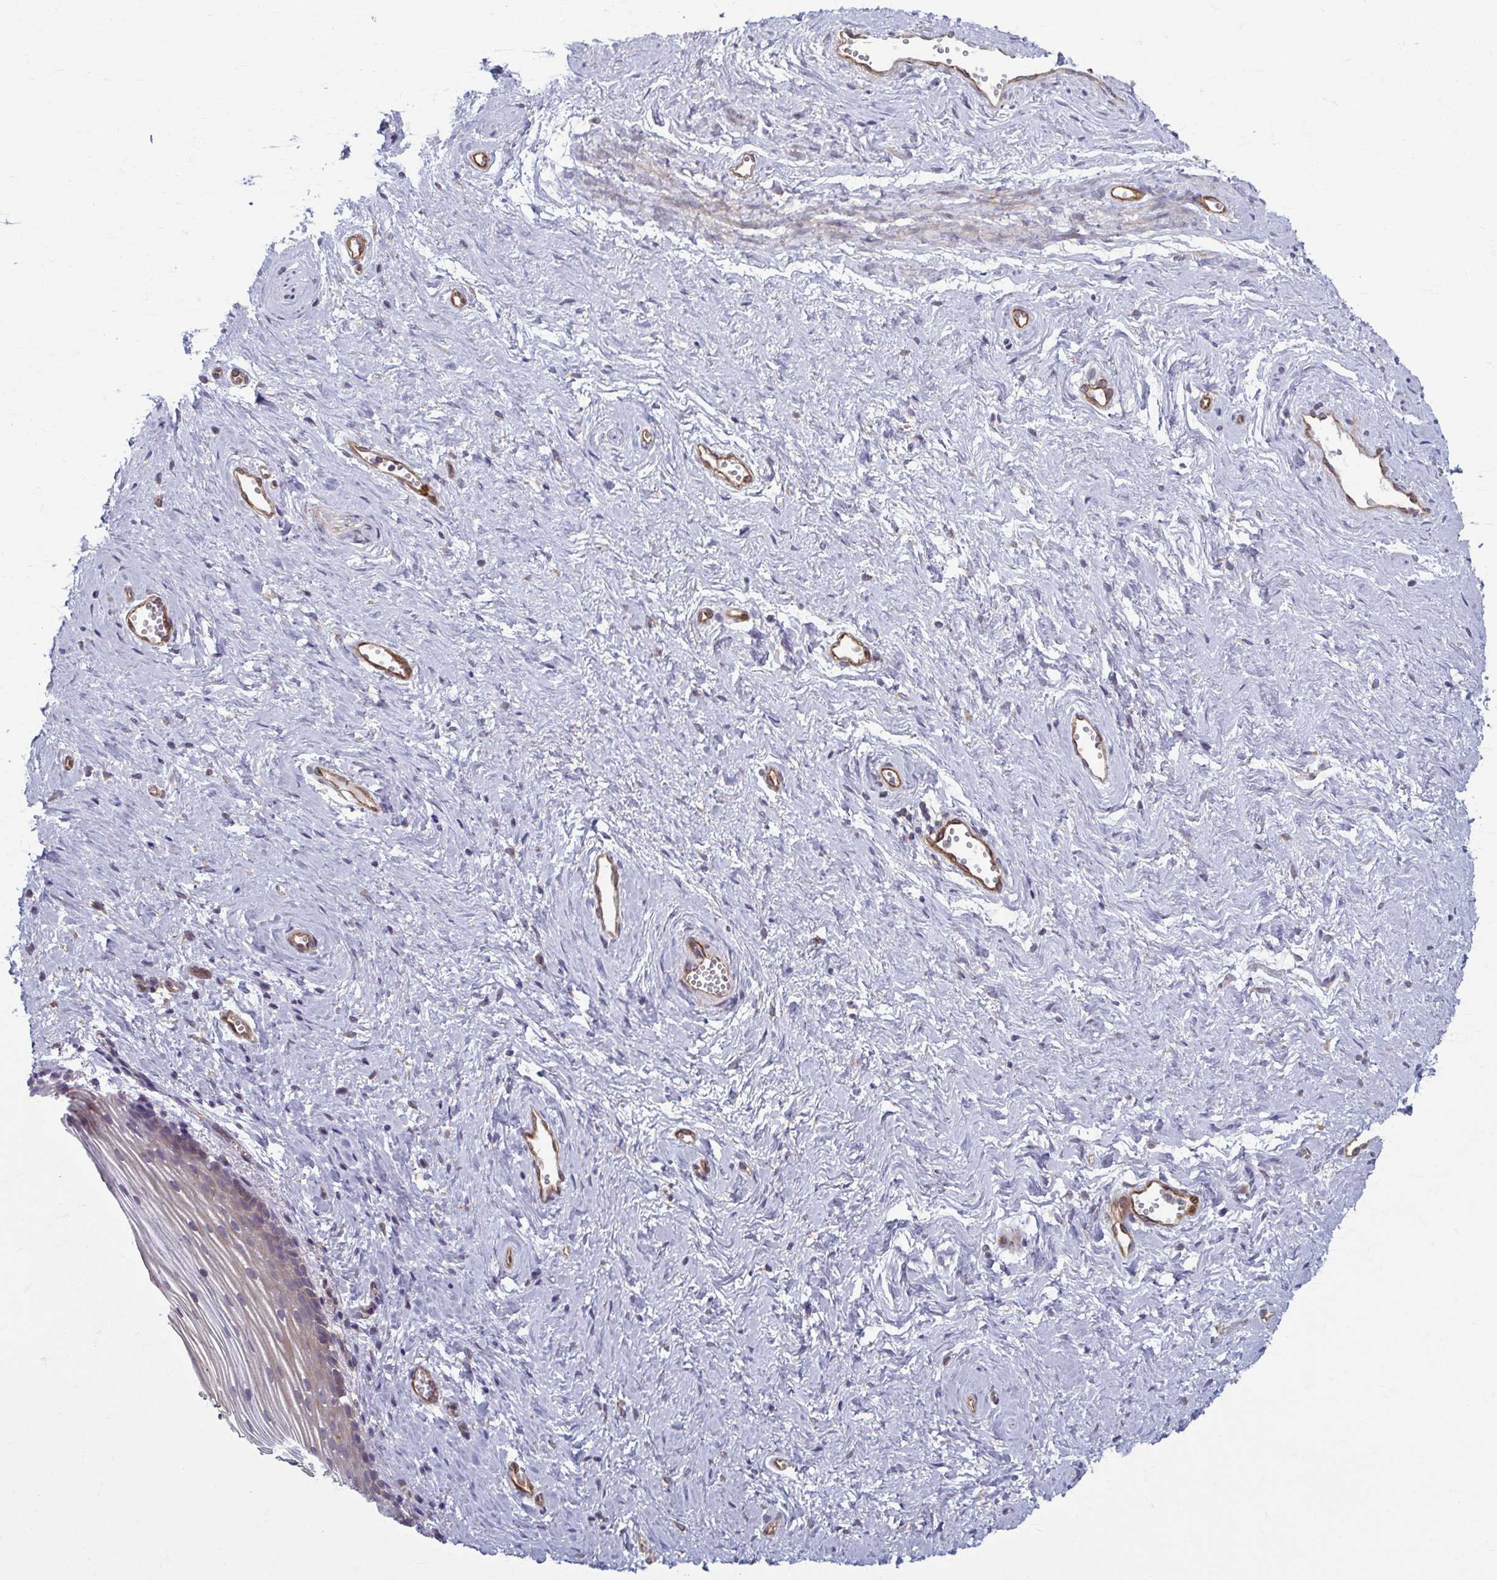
{"staining": {"intensity": "moderate", "quantity": "25%-75%", "location": "cytoplasmic/membranous"}, "tissue": "vagina", "cell_type": "Squamous epithelial cells", "image_type": "normal", "snomed": [{"axis": "morphology", "description": "Normal tissue, NOS"}, {"axis": "topography", "description": "Vagina"}], "caption": "High-power microscopy captured an immunohistochemistry histopathology image of unremarkable vagina, revealing moderate cytoplasmic/membranous staining in approximately 25%-75% of squamous epithelial cells.", "gene": "EID2B", "patient": {"sex": "female", "age": 56}}